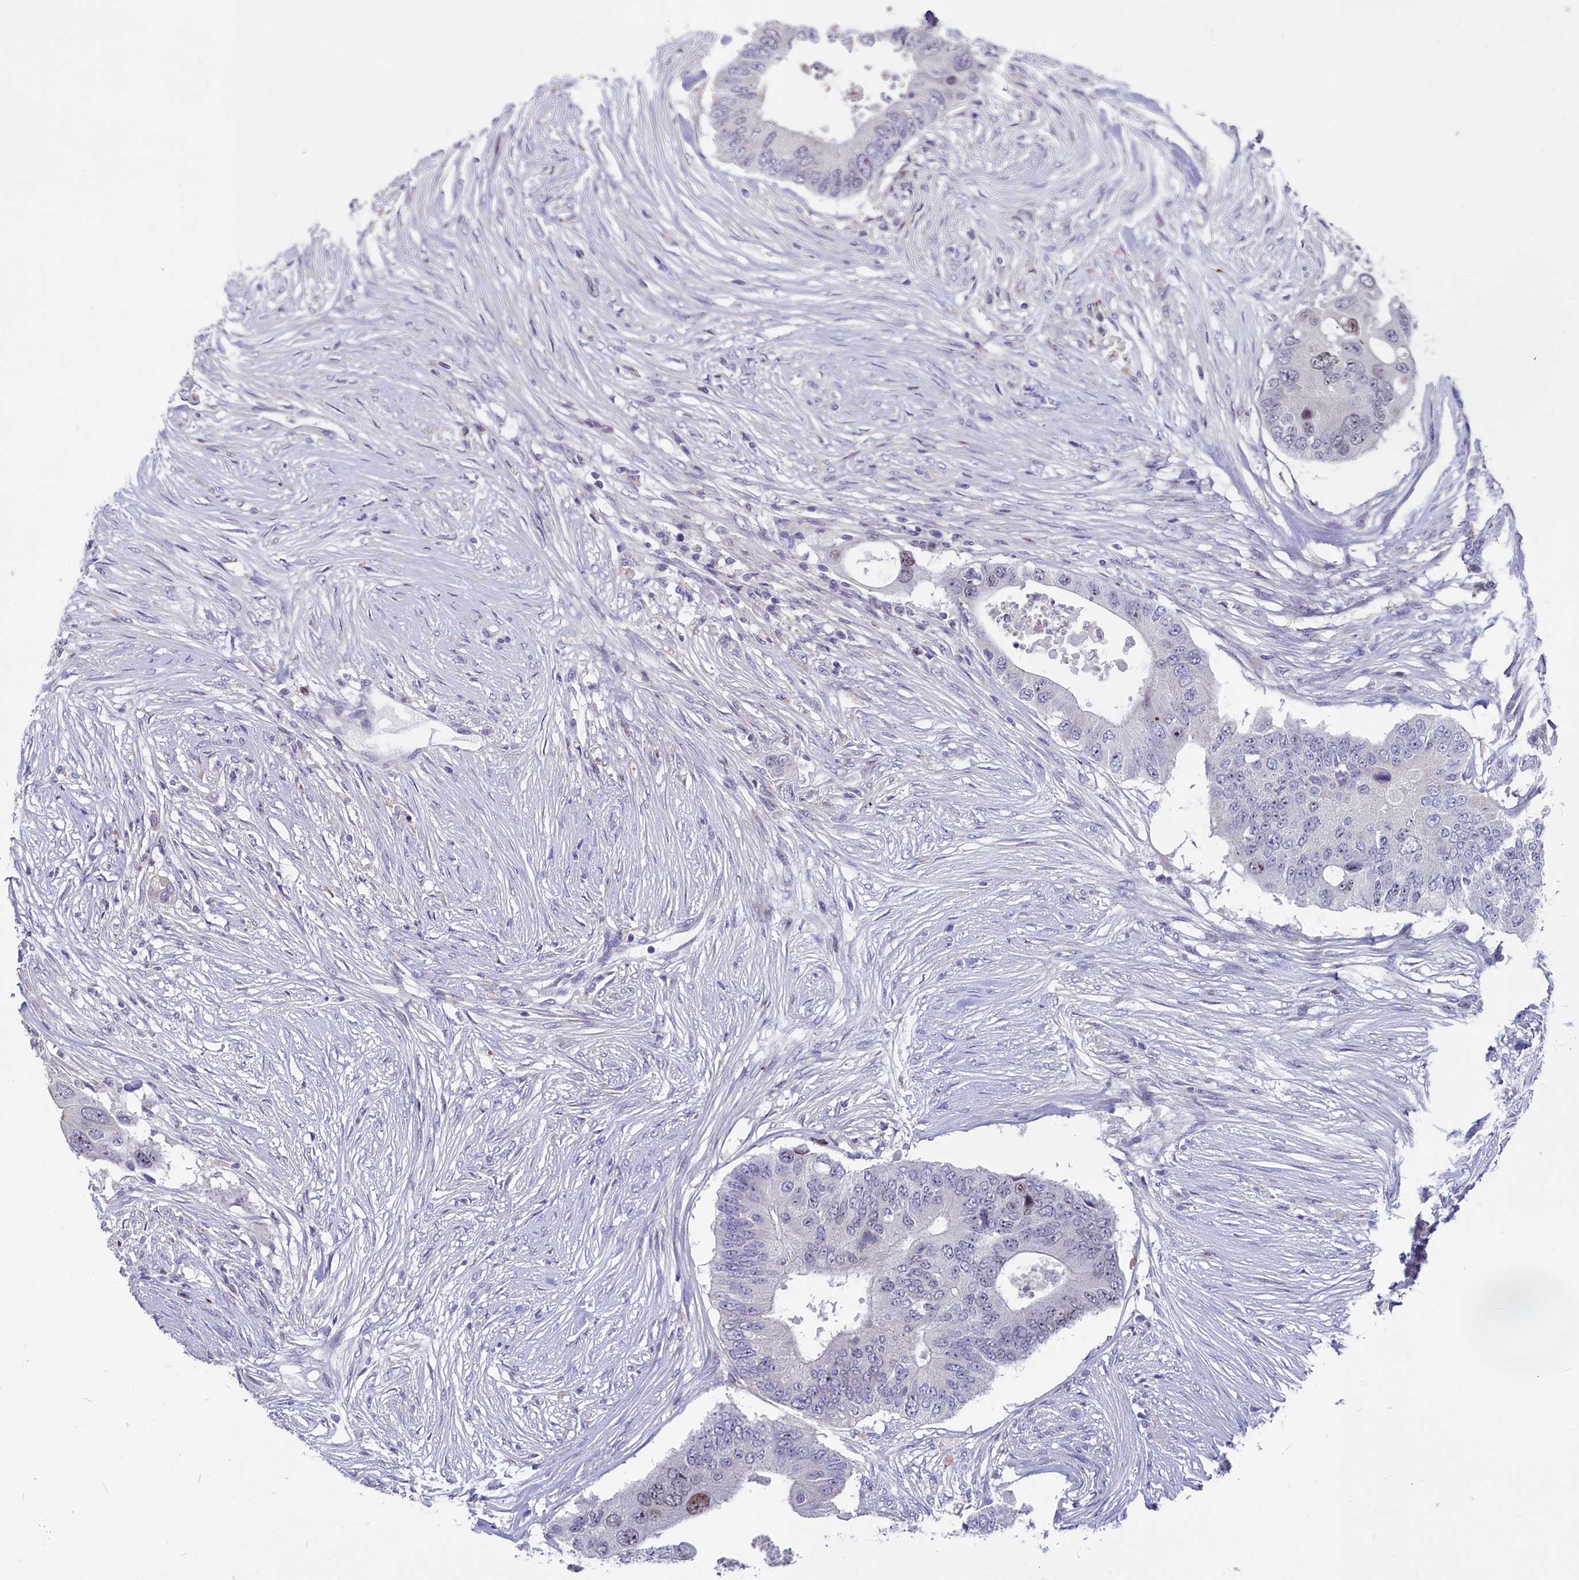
{"staining": {"intensity": "moderate", "quantity": "<25%", "location": "nuclear"}, "tissue": "colorectal cancer", "cell_type": "Tumor cells", "image_type": "cancer", "snomed": [{"axis": "morphology", "description": "Adenocarcinoma, NOS"}, {"axis": "topography", "description": "Colon"}], "caption": "IHC (DAB (3,3'-diaminobenzidine)) staining of human adenocarcinoma (colorectal) reveals moderate nuclear protein staining in approximately <25% of tumor cells.", "gene": "ASXL3", "patient": {"sex": "male", "age": 71}}